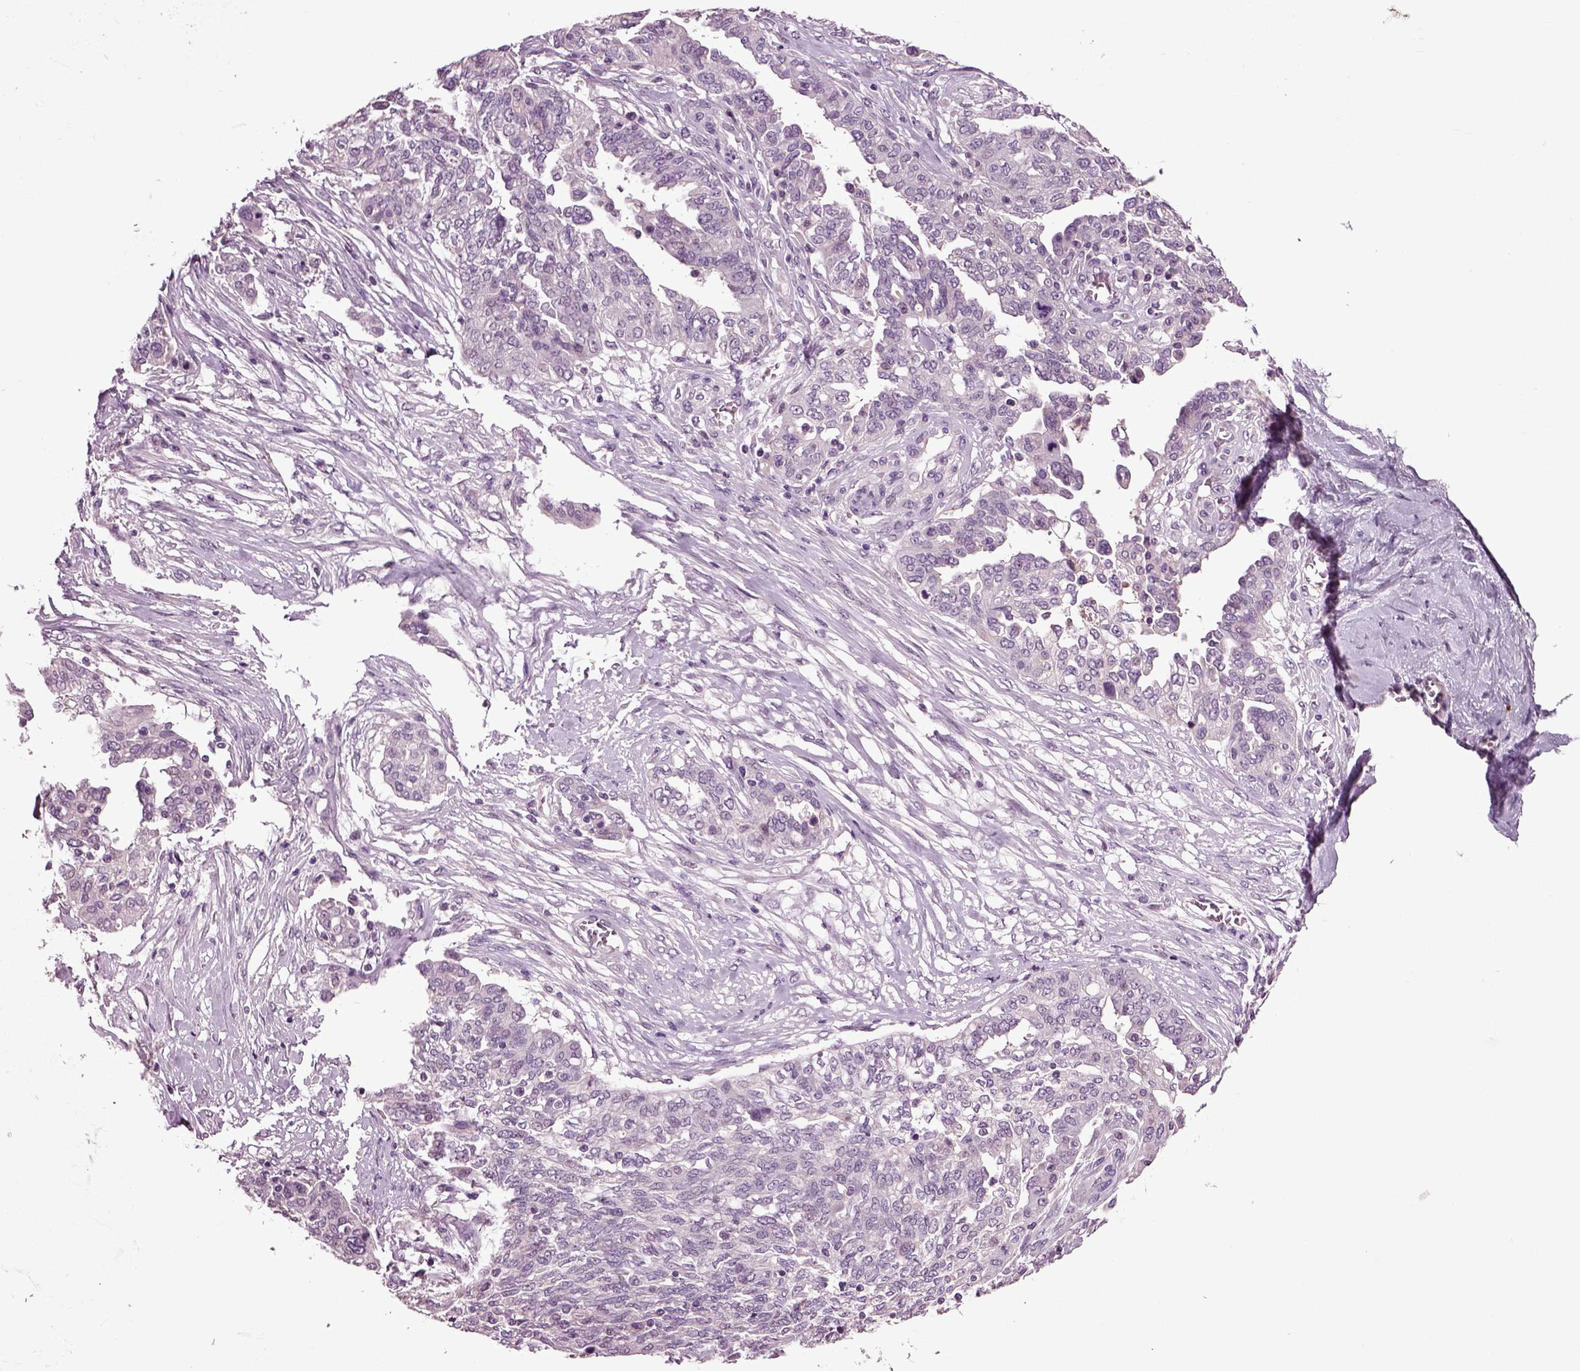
{"staining": {"intensity": "negative", "quantity": "none", "location": "none"}, "tissue": "ovarian cancer", "cell_type": "Tumor cells", "image_type": "cancer", "snomed": [{"axis": "morphology", "description": "Cystadenocarcinoma, serous, NOS"}, {"axis": "topography", "description": "Ovary"}], "caption": "DAB immunohistochemical staining of serous cystadenocarcinoma (ovarian) exhibits no significant staining in tumor cells.", "gene": "CRHR1", "patient": {"sex": "female", "age": 67}}